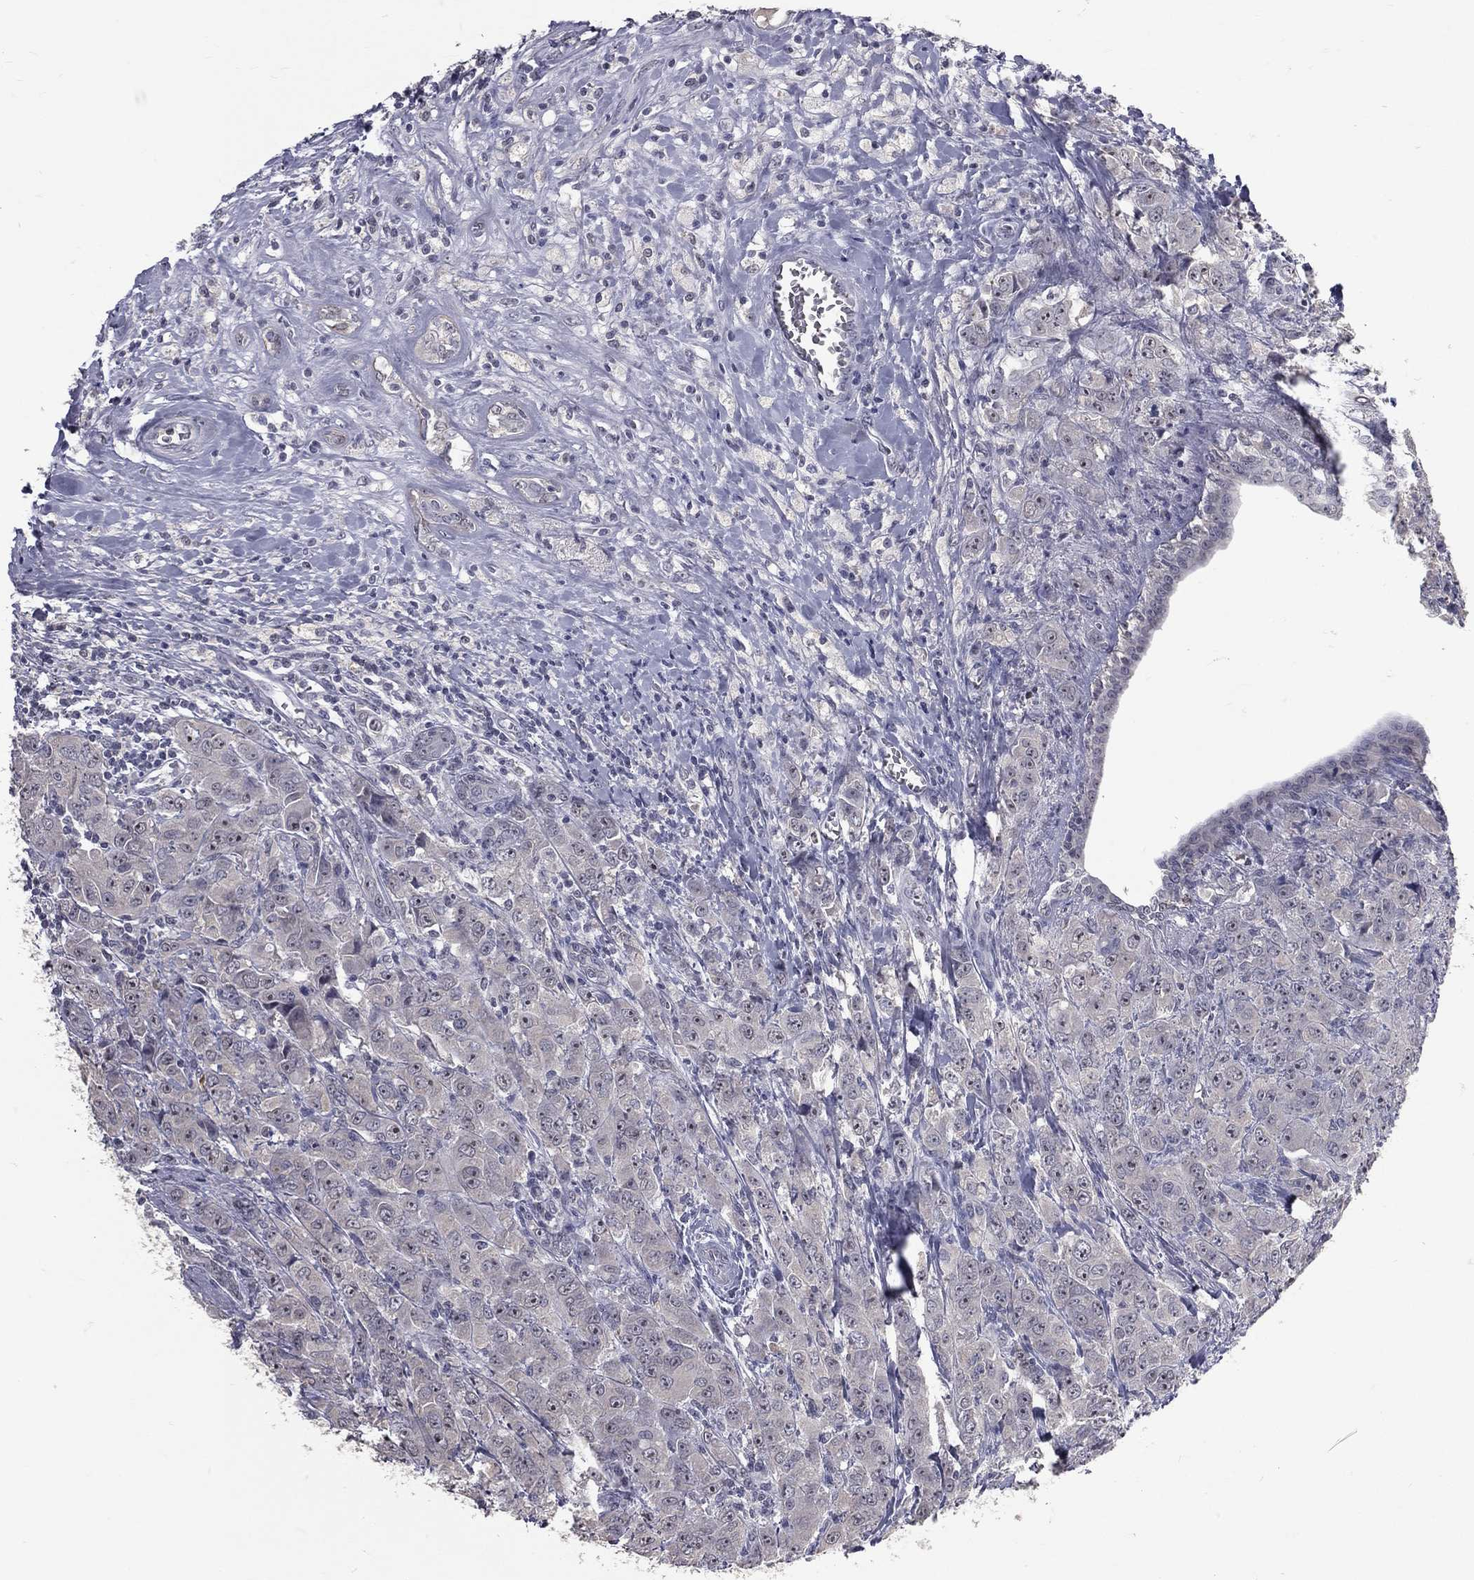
{"staining": {"intensity": "negative", "quantity": "none", "location": "none"}, "tissue": "breast cancer", "cell_type": "Tumor cells", "image_type": "cancer", "snomed": [{"axis": "morphology", "description": "Duct carcinoma"}, {"axis": "topography", "description": "Breast"}], "caption": "DAB immunohistochemical staining of human infiltrating ductal carcinoma (breast) displays no significant staining in tumor cells.", "gene": "DSG4", "patient": {"sex": "female", "age": 43}}